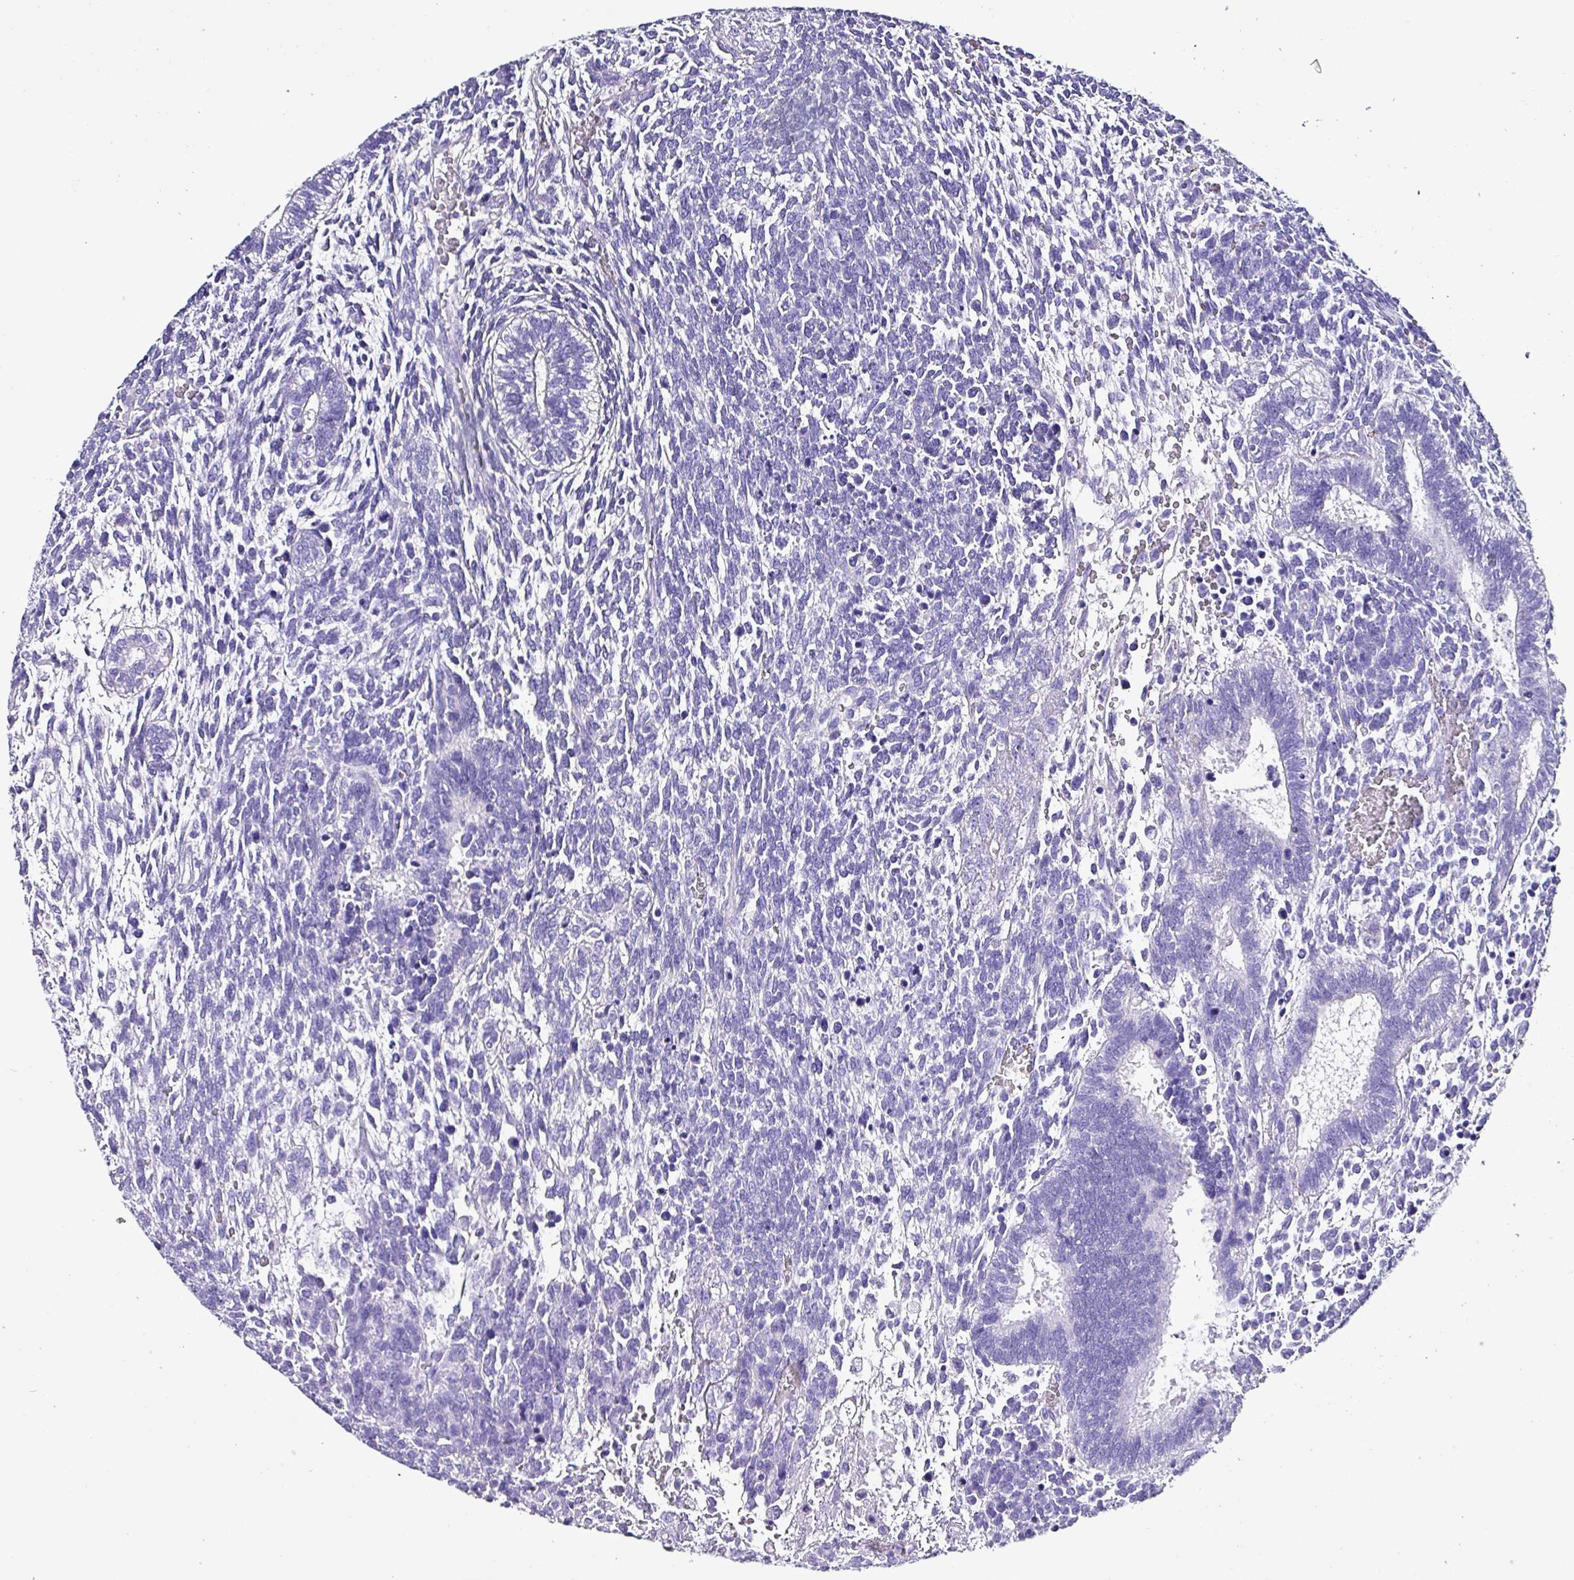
{"staining": {"intensity": "negative", "quantity": "none", "location": "none"}, "tissue": "testis cancer", "cell_type": "Tumor cells", "image_type": "cancer", "snomed": [{"axis": "morphology", "description": "Carcinoma, Embryonal, NOS"}, {"axis": "topography", "description": "Testis"}], "caption": "This is a micrograph of IHC staining of testis cancer, which shows no positivity in tumor cells. (DAB immunohistochemistry with hematoxylin counter stain).", "gene": "KRT6C", "patient": {"sex": "male", "age": 23}}